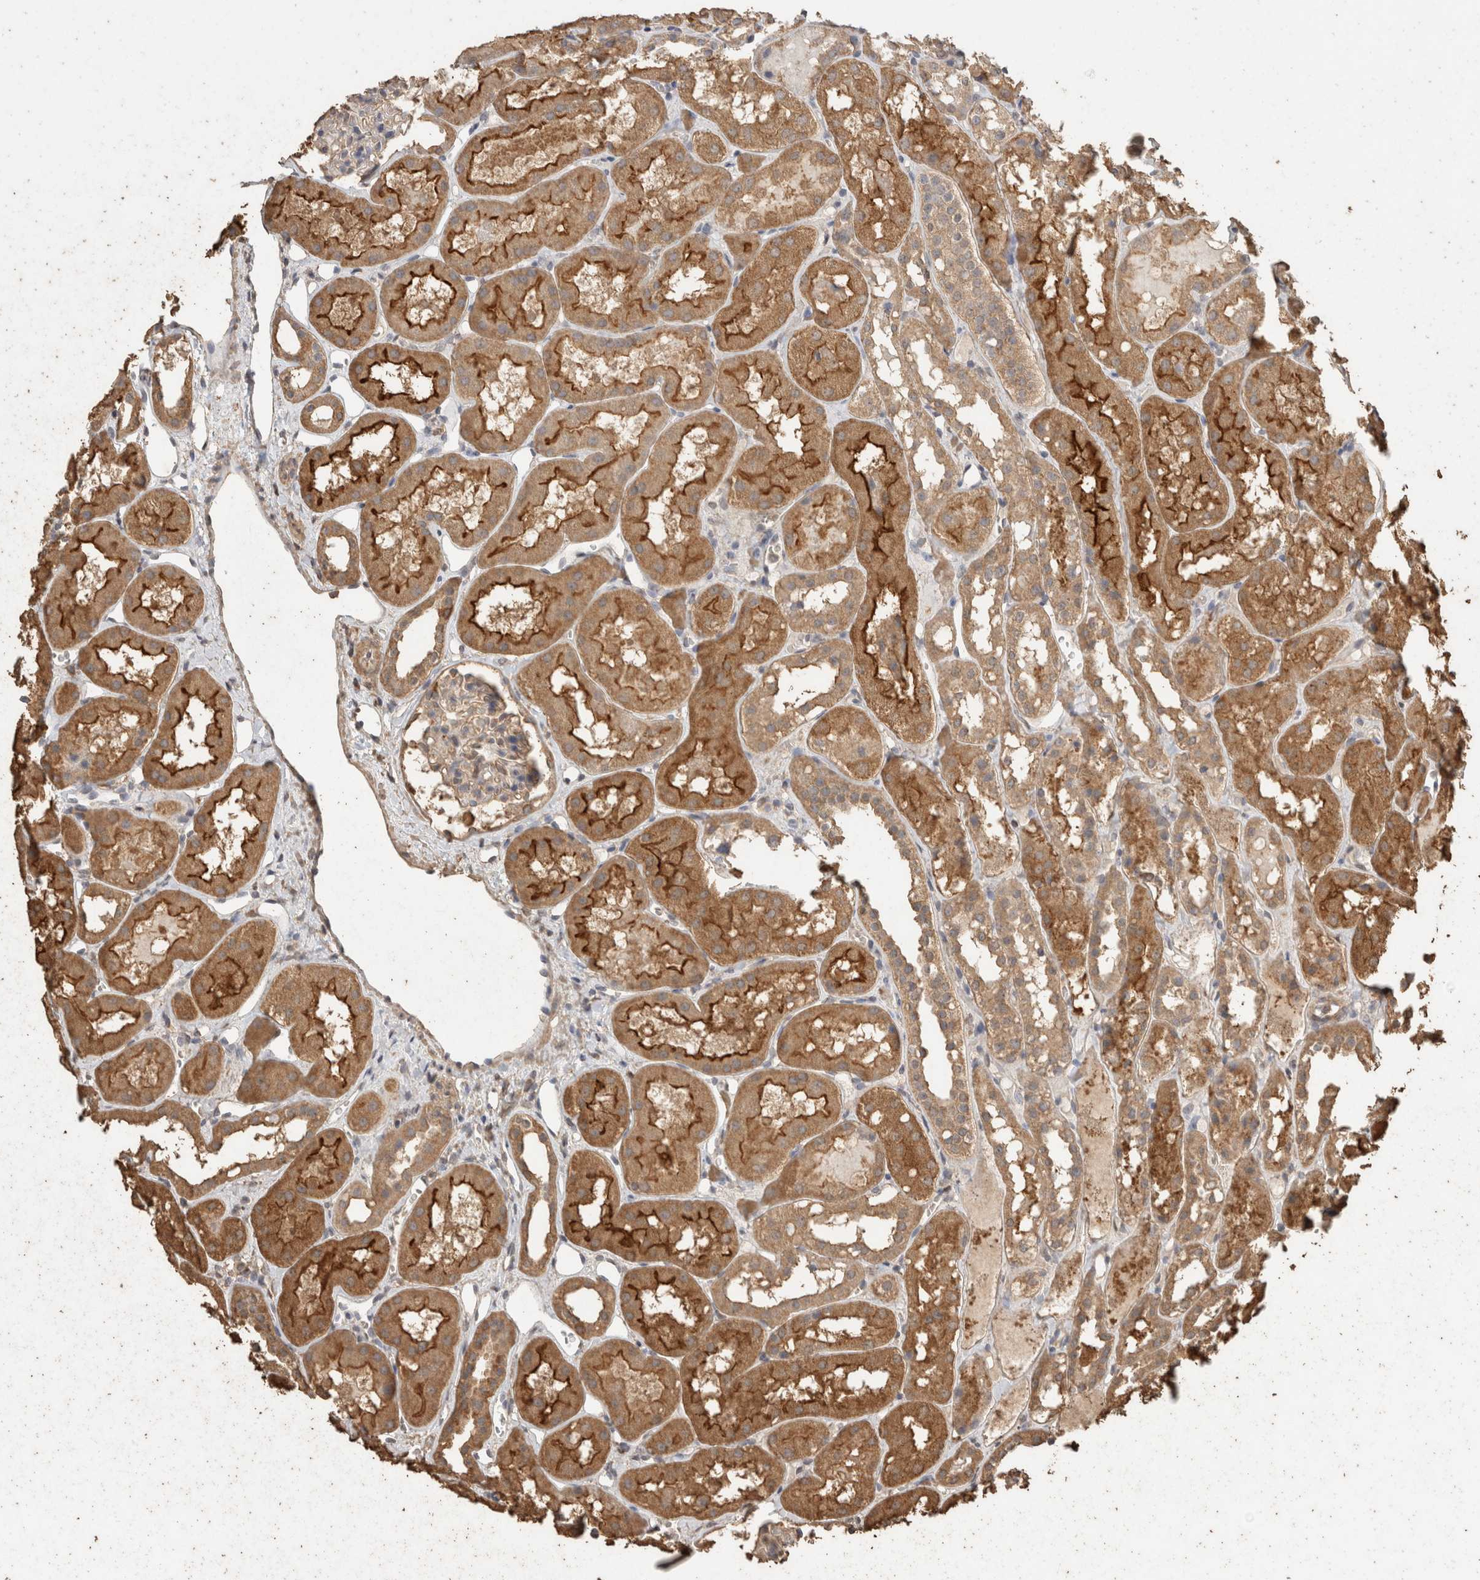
{"staining": {"intensity": "weak", "quantity": "<25%", "location": "cytoplasmic/membranous"}, "tissue": "kidney", "cell_type": "Cells in glomeruli", "image_type": "normal", "snomed": [{"axis": "morphology", "description": "Normal tissue, NOS"}, {"axis": "topography", "description": "Kidney"}], "caption": "IHC micrograph of normal kidney stained for a protein (brown), which displays no expression in cells in glomeruli.", "gene": "CX3CL1", "patient": {"sex": "male", "age": 16}}